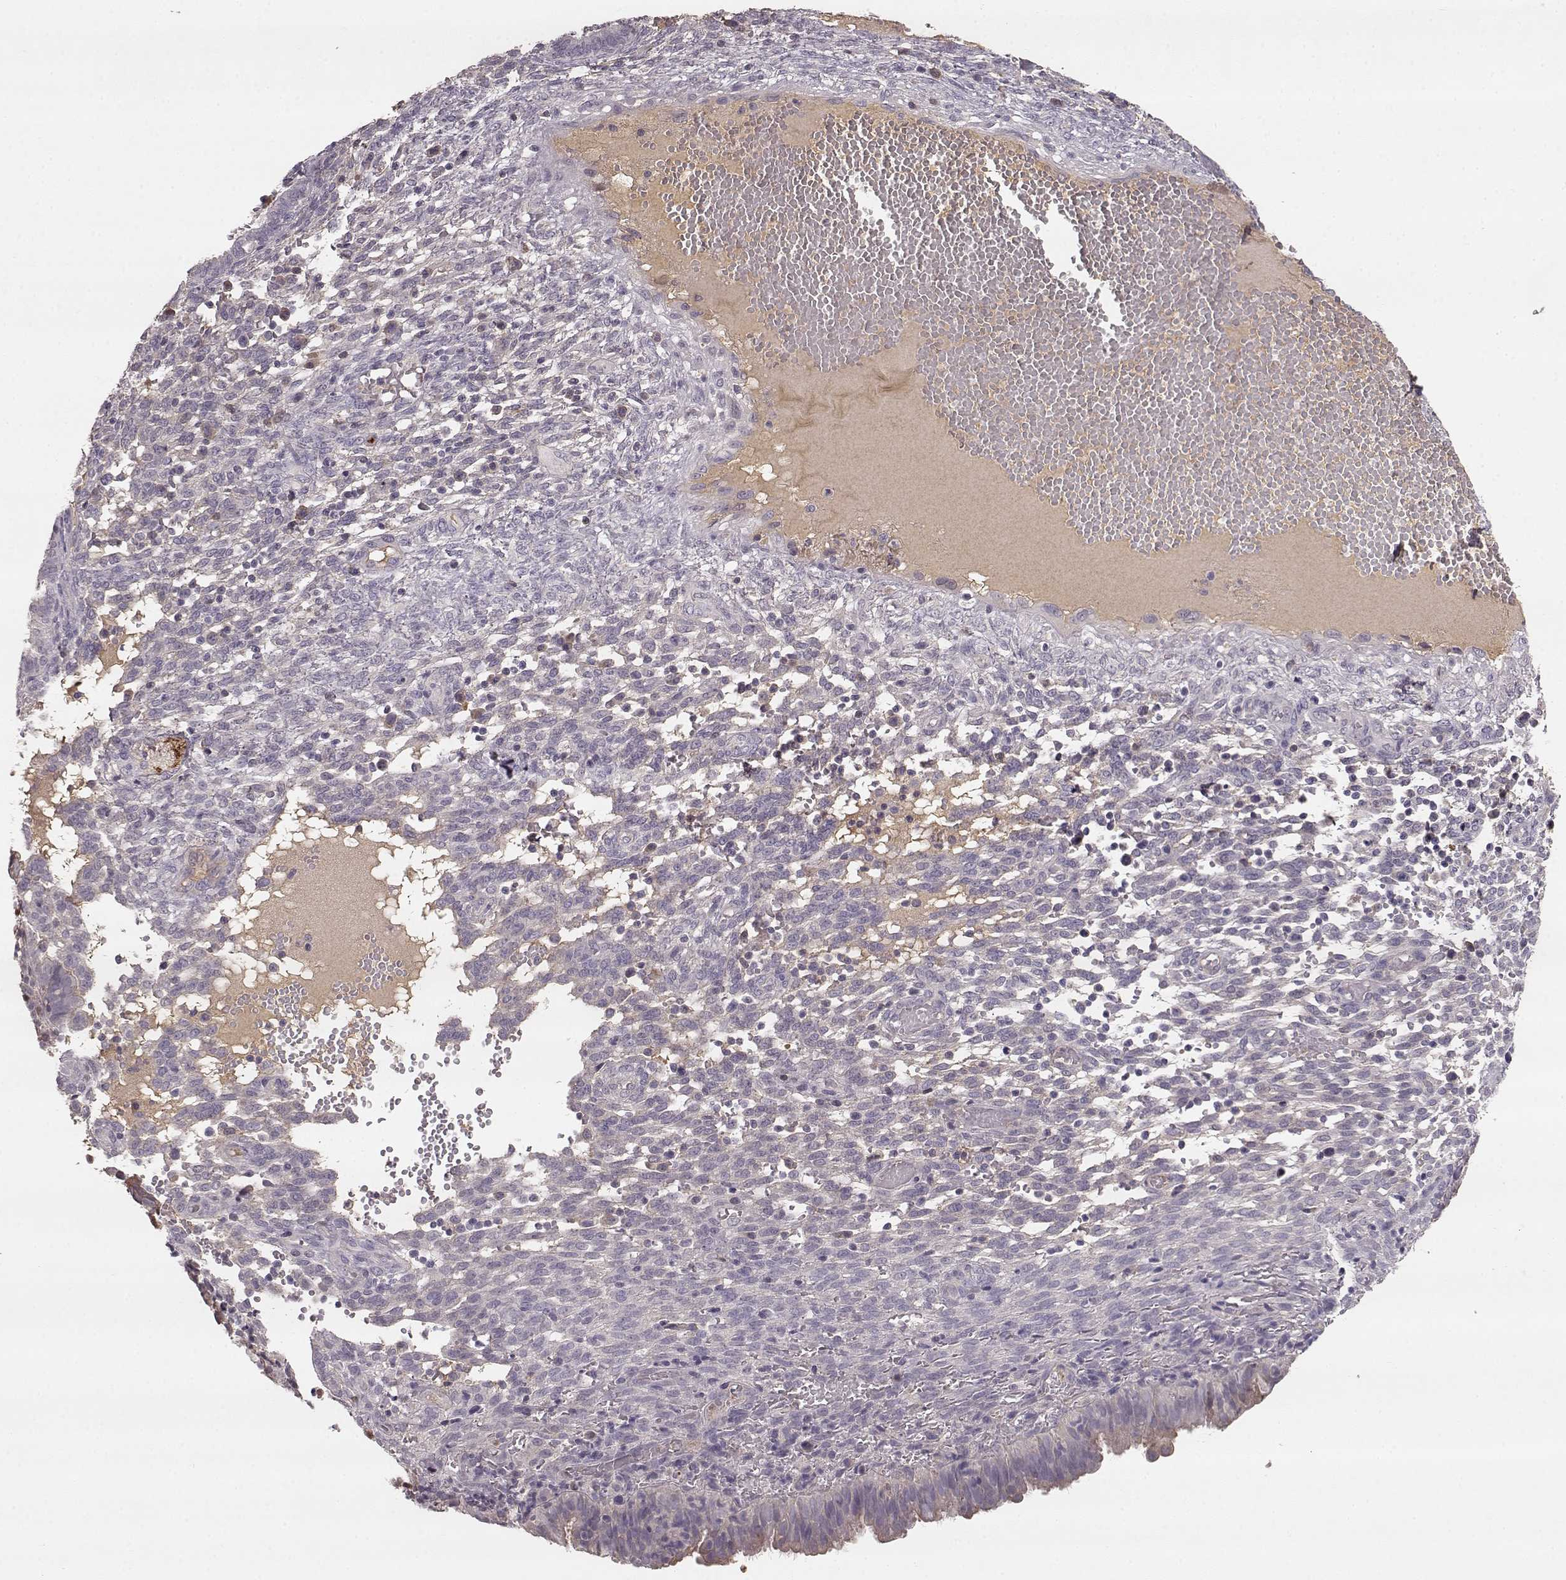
{"staining": {"intensity": "negative", "quantity": "none", "location": "none"}, "tissue": "endometrium", "cell_type": "Cells in endometrial stroma", "image_type": "normal", "snomed": [{"axis": "morphology", "description": "Normal tissue, NOS"}, {"axis": "topography", "description": "Endometrium"}], "caption": "Immunohistochemistry (IHC) of benign human endometrium displays no staining in cells in endometrial stroma.", "gene": "YJEFN3", "patient": {"sex": "female", "age": 42}}